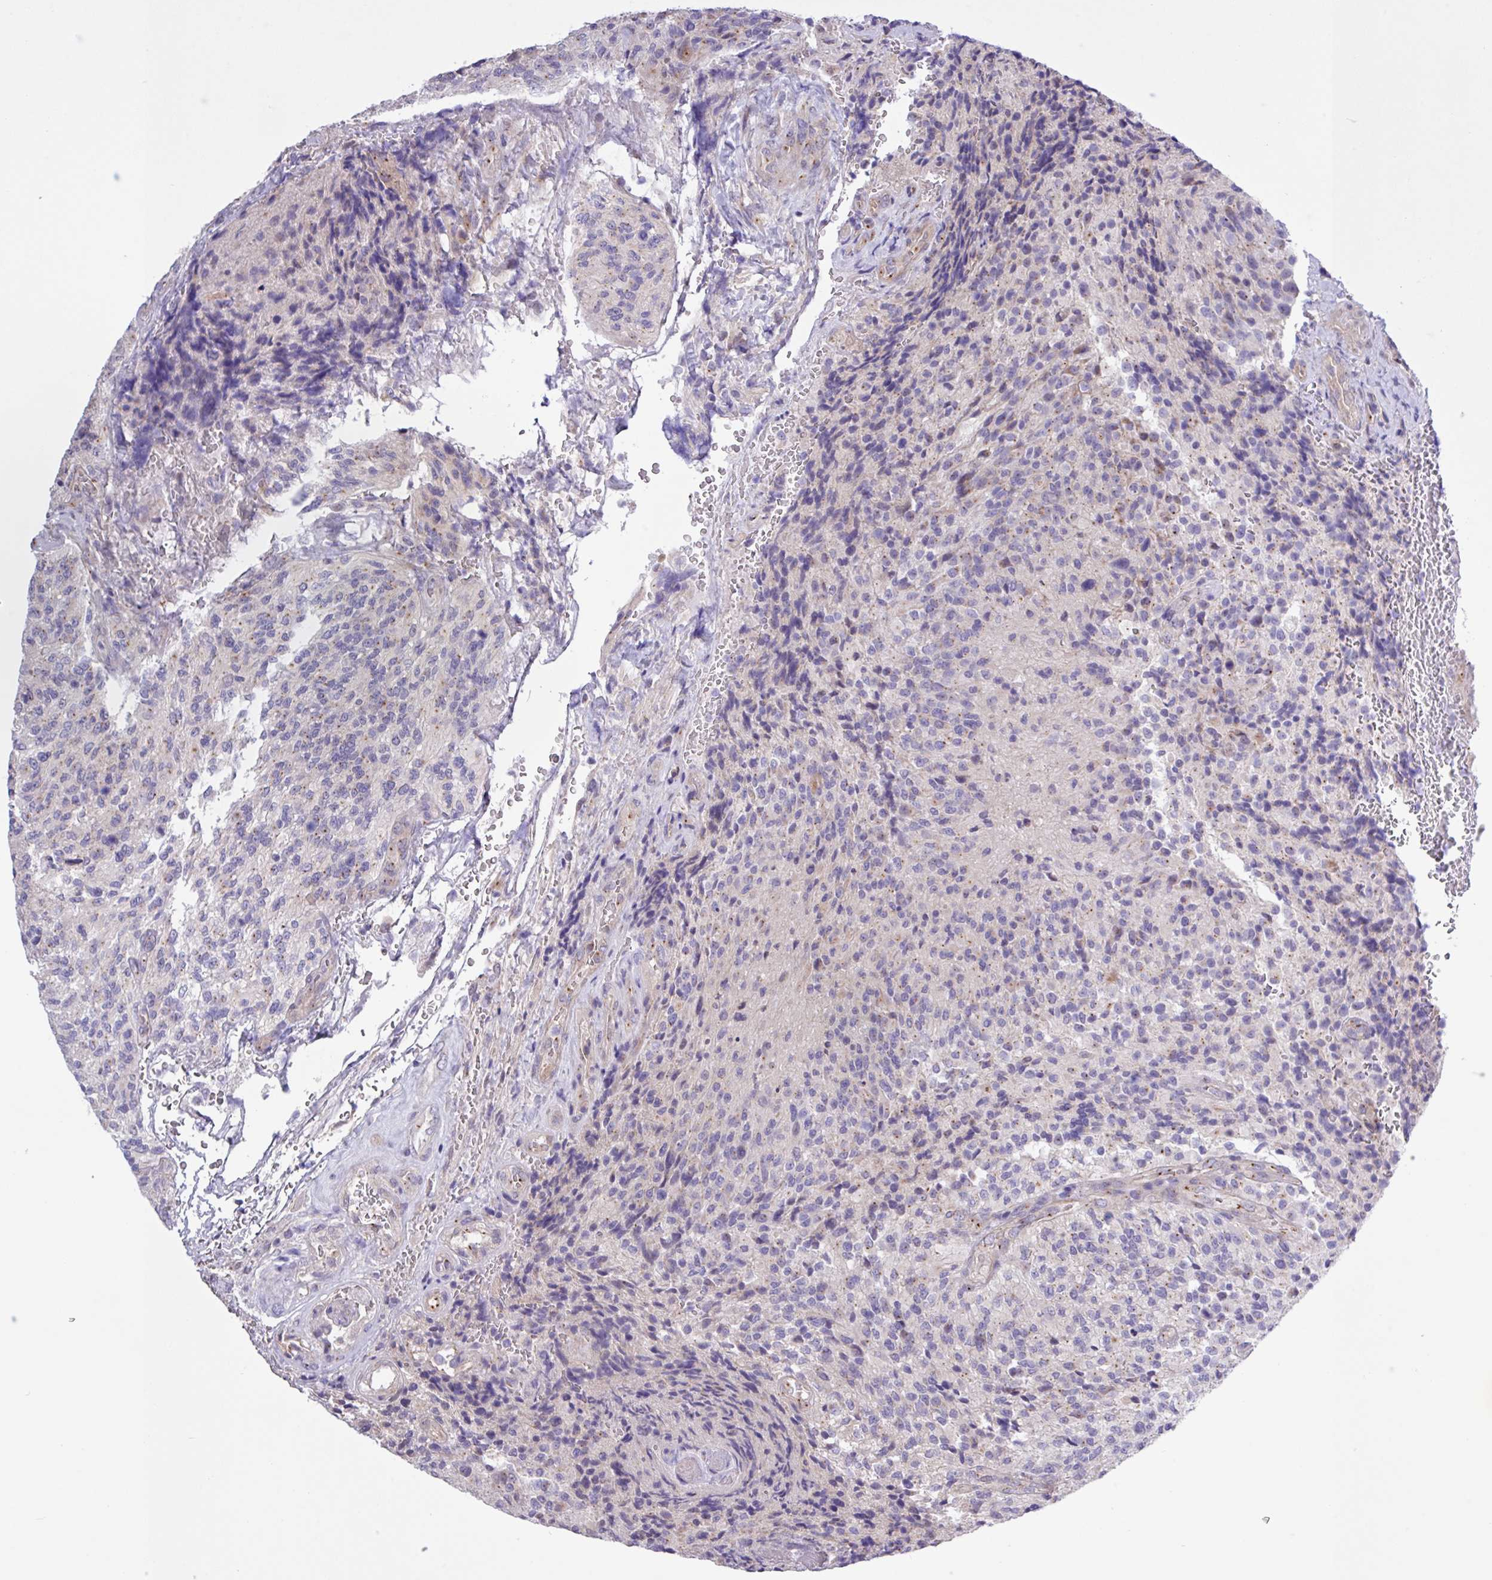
{"staining": {"intensity": "weak", "quantity": "<25%", "location": "cytoplasmic/membranous"}, "tissue": "glioma", "cell_type": "Tumor cells", "image_type": "cancer", "snomed": [{"axis": "morphology", "description": "Normal tissue, NOS"}, {"axis": "morphology", "description": "Glioma, malignant, High grade"}, {"axis": "topography", "description": "Cerebral cortex"}], "caption": "Immunohistochemistry of human glioma demonstrates no positivity in tumor cells.", "gene": "SPINK8", "patient": {"sex": "male", "age": 56}}